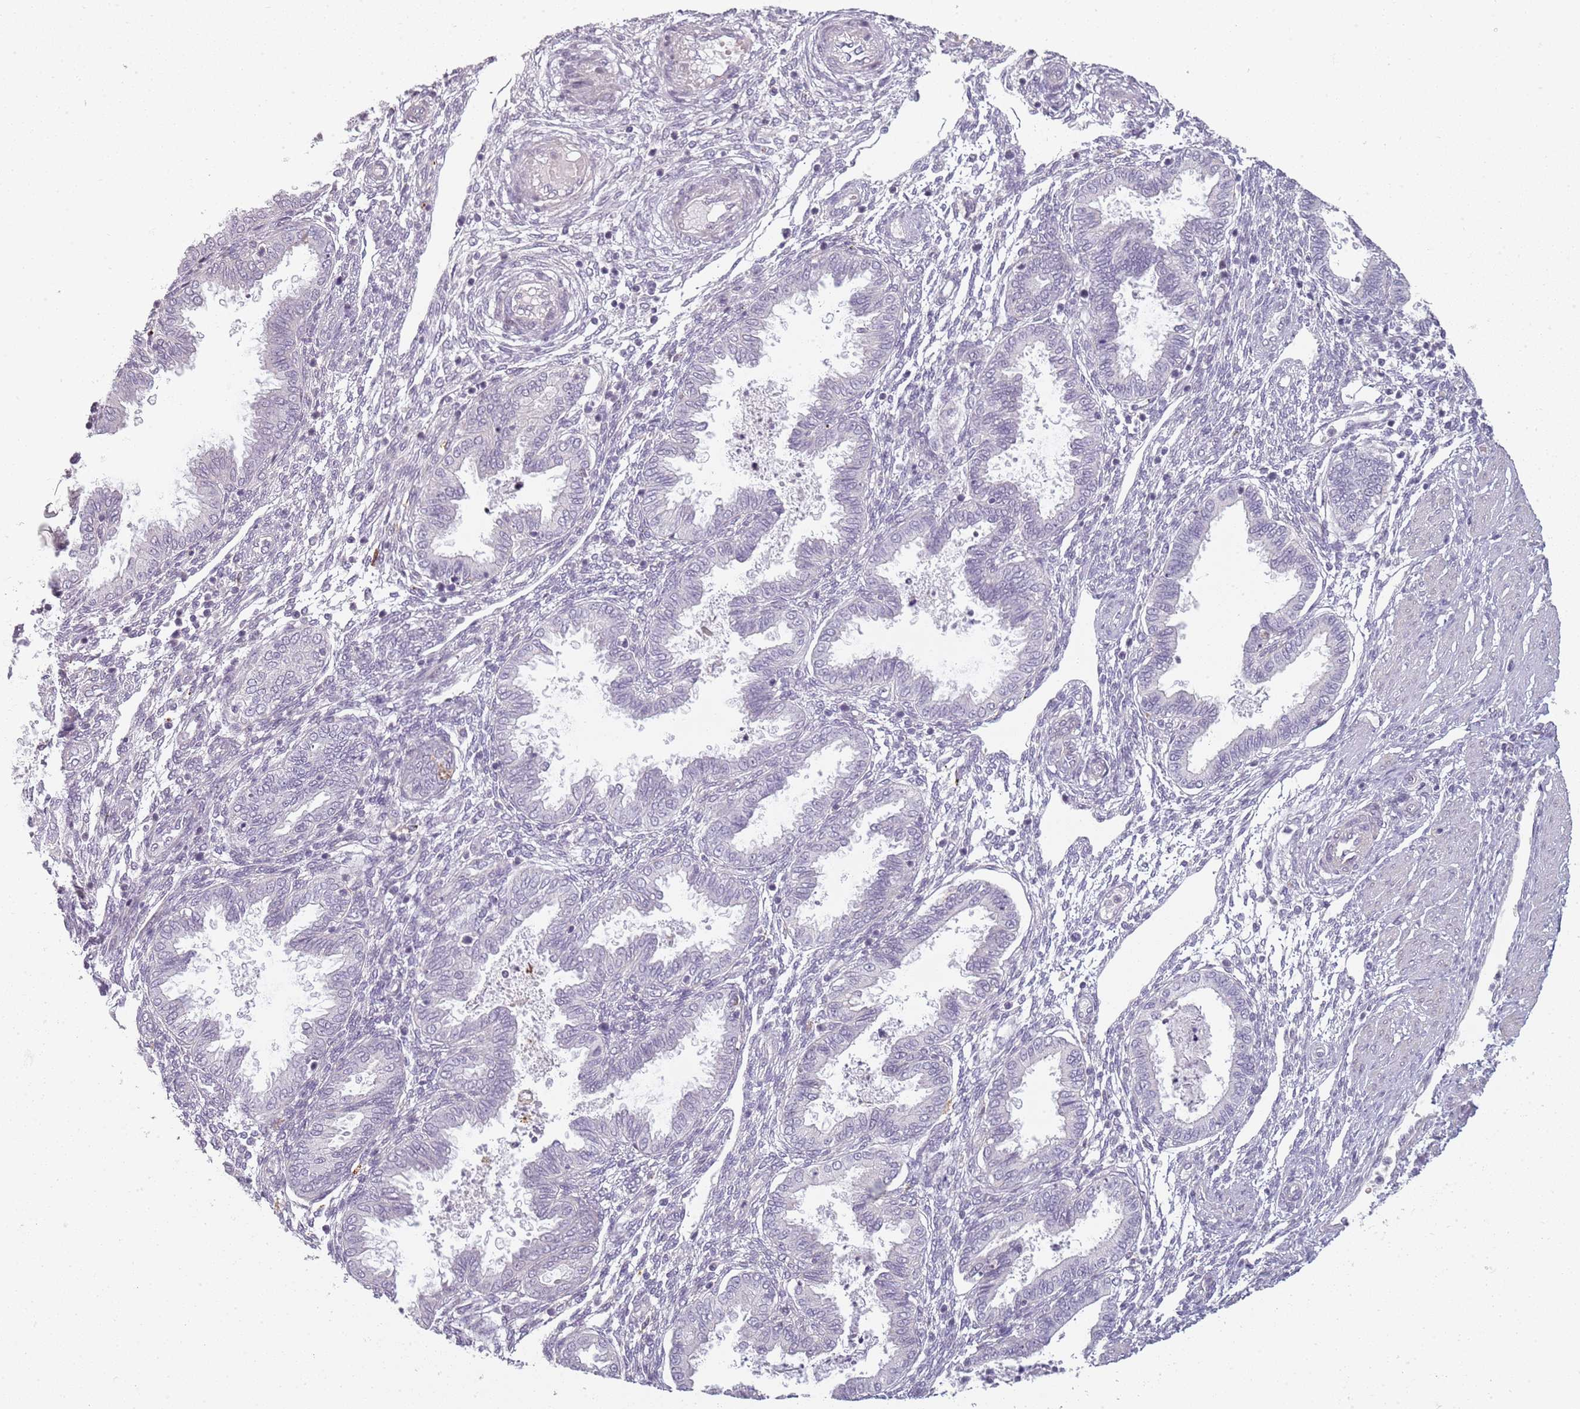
{"staining": {"intensity": "negative", "quantity": "none", "location": "none"}, "tissue": "endometrium", "cell_type": "Cells in endometrial stroma", "image_type": "normal", "snomed": [{"axis": "morphology", "description": "Normal tissue, NOS"}, {"axis": "topography", "description": "Endometrium"}], "caption": "An immunohistochemistry photomicrograph of normal endometrium is shown. There is no staining in cells in endometrial stroma of endometrium.", "gene": "CC2D2B", "patient": {"sex": "female", "age": 33}}